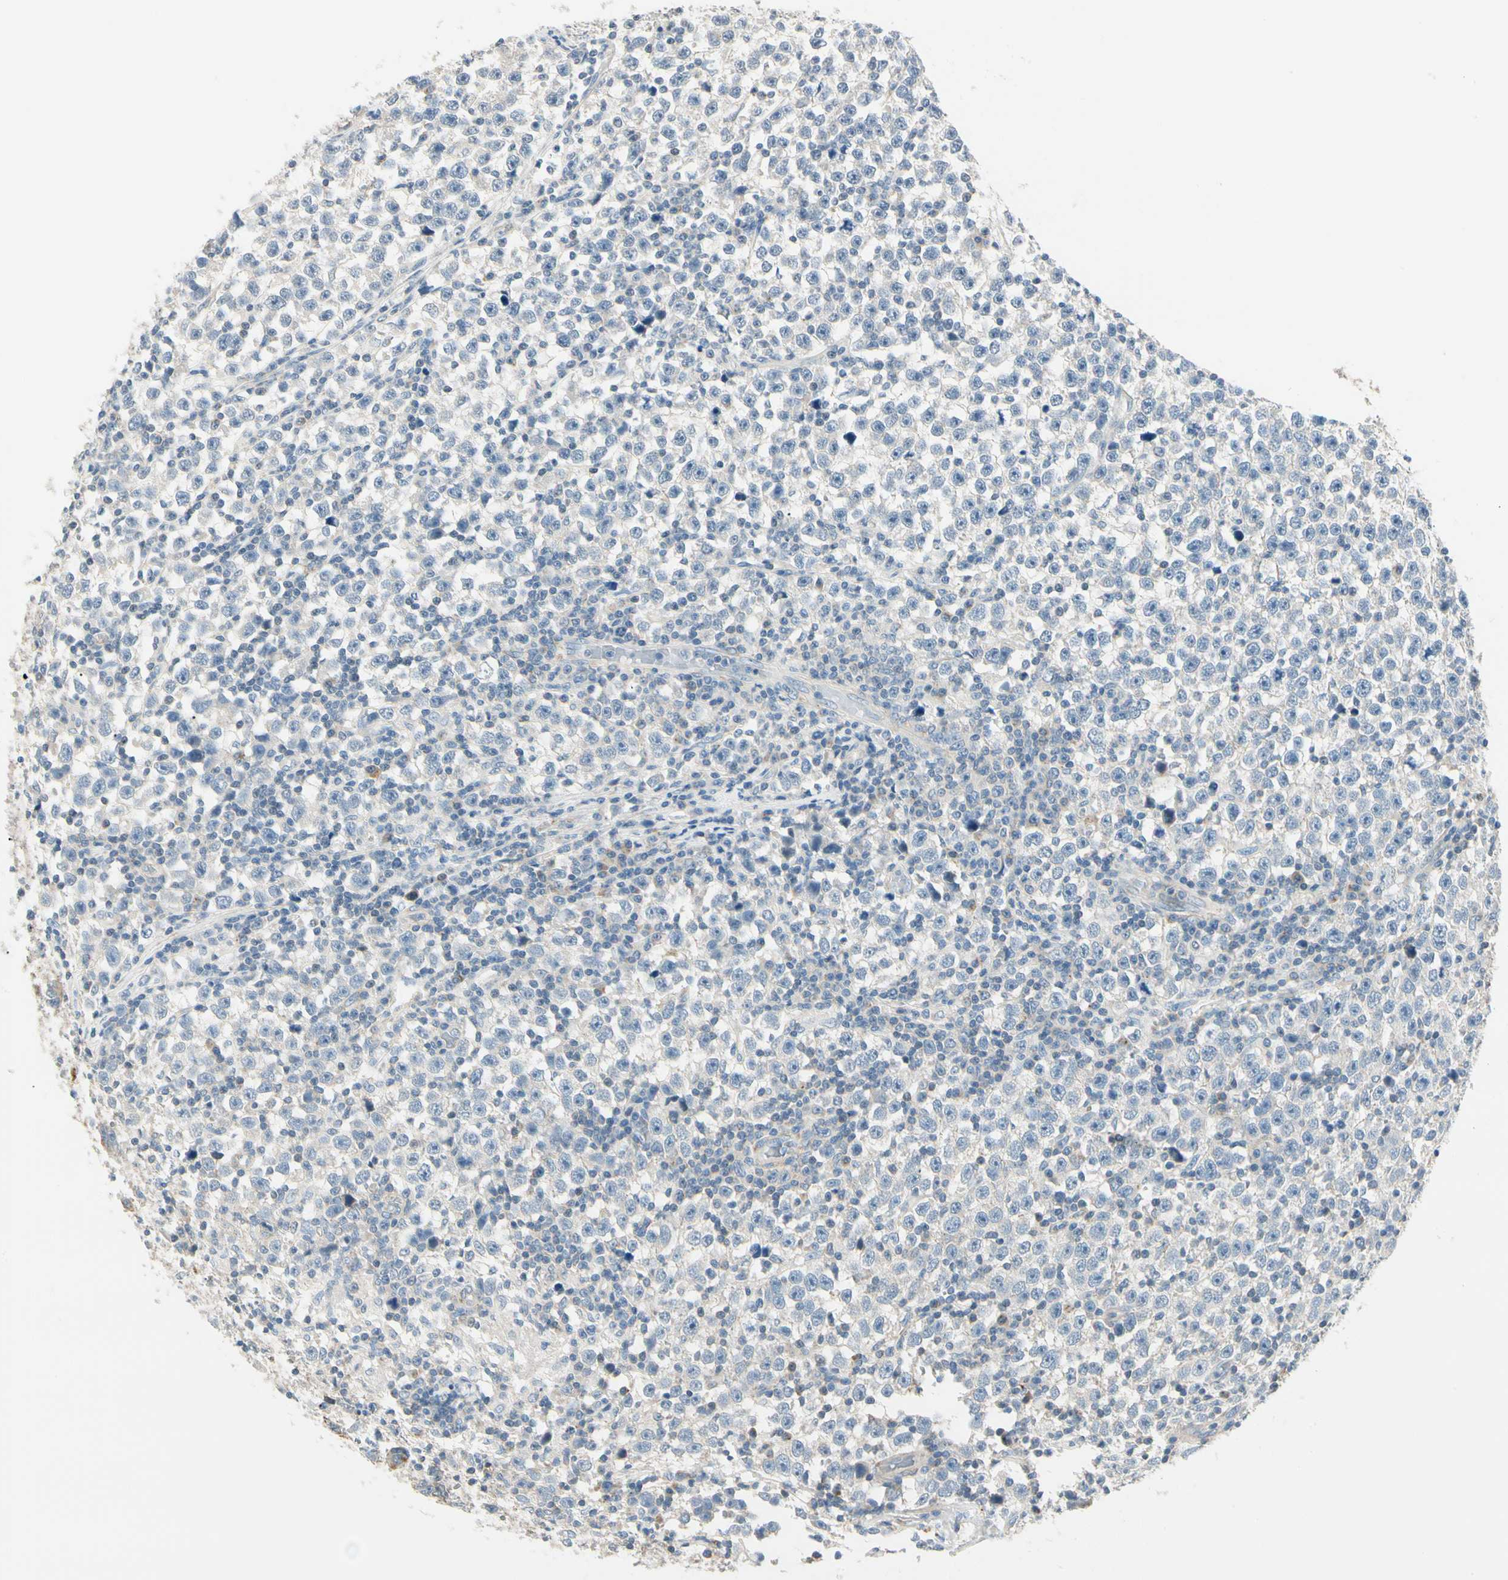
{"staining": {"intensity": "negative", "quantity": "none", "location": "none"}, "tissue": "testis cancer", "cell_type": "Tumor cells", "image_type": "cancer", "snomed": [{"axis": "morphology", "description": "Seminoma, NOS"}, {"axis": "topography", "description": "Testis"}], "caption": "This is an immunohistochemistry histopathology image of testis cancer (seminoma). There is no staining in tumor cells.", "gene": "DUSP12", "patient": {"sex": "male", "age": 43}}